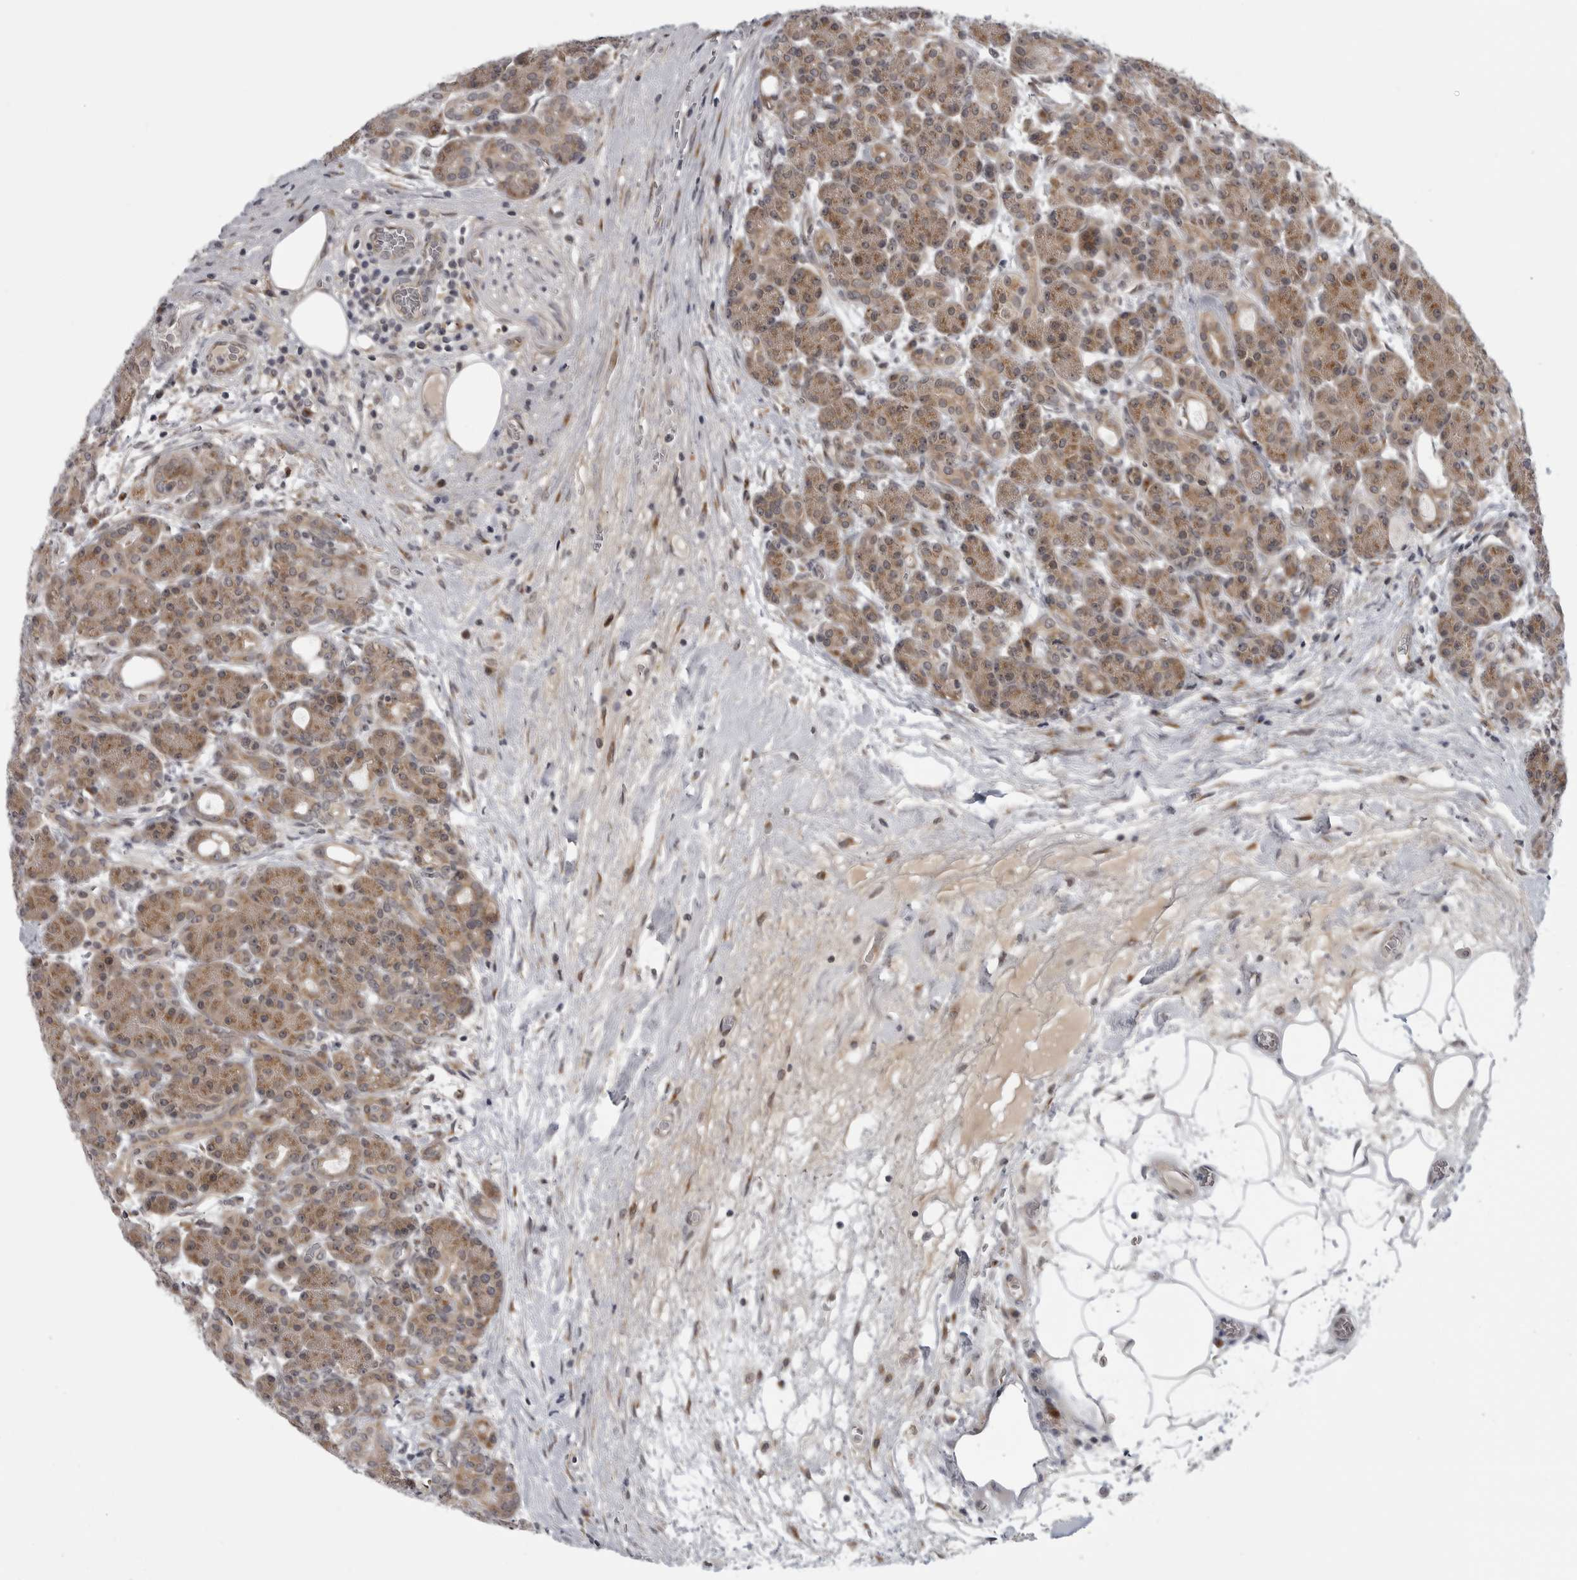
{"staining": {"intensity": "moderate", "quantity": ">75%", "location": "cytoplasmic/membranous,nuclear"}, "tissue": "pancreas", "cell_type": "Exocrine glandular cells", "image_type": "normal", "snomed": [{"axis": "morphology", "description": "Normal tissue, NOS"}, {"axis": "topography", "description": "Pancreas"}], "caption": "A high-resolution photomicrograph shows IHC staining of unremarkable pancreas, which shows moderate cytoplasmic/membranous,nuclear expression in about >75% of exocrine glandular cells.", "gene": "LRRC45", "patient": {"sex": "male", "age": 63}}